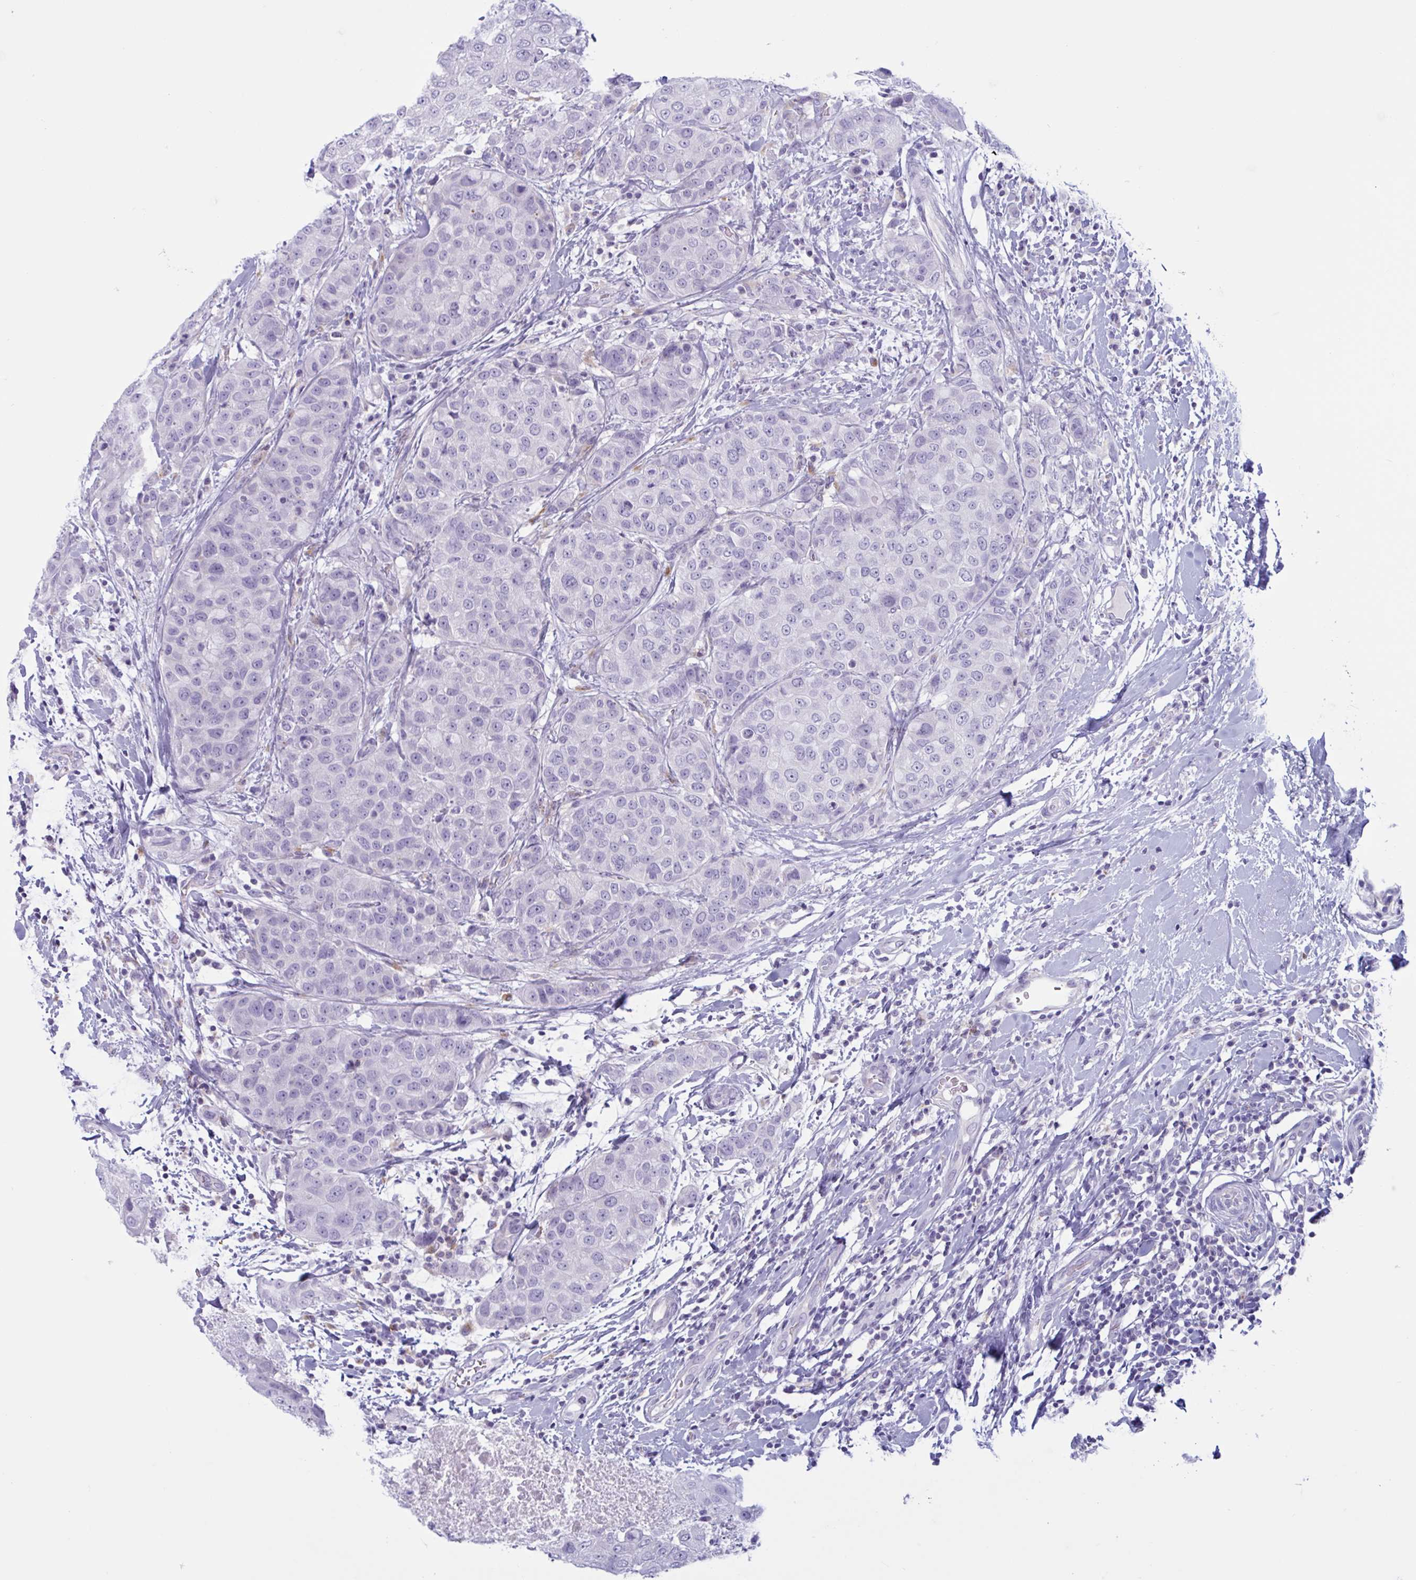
{"staining": {"intensity": "negative", "quantity": "none", "location": "none"}, "tissue": "breast cancer", "cell_type": "Tumor cells", "image_type": "cancer", "snomed": [{"axis": "morphology", "description": "Duct carcinoma"}, {"axis": "topography", "description": "Breast"}], "caption": "Breast cancer was stained to show a protein in brown. There is no significant positivity in tumor cells. The staining was performed using DAB to visualize the protein expression in brown, while the nuclei were stained in blue with hematoxylin (Magnification: 20x).", "gene": "XCL1", "patient": {"sex": "female", "age": 27}}